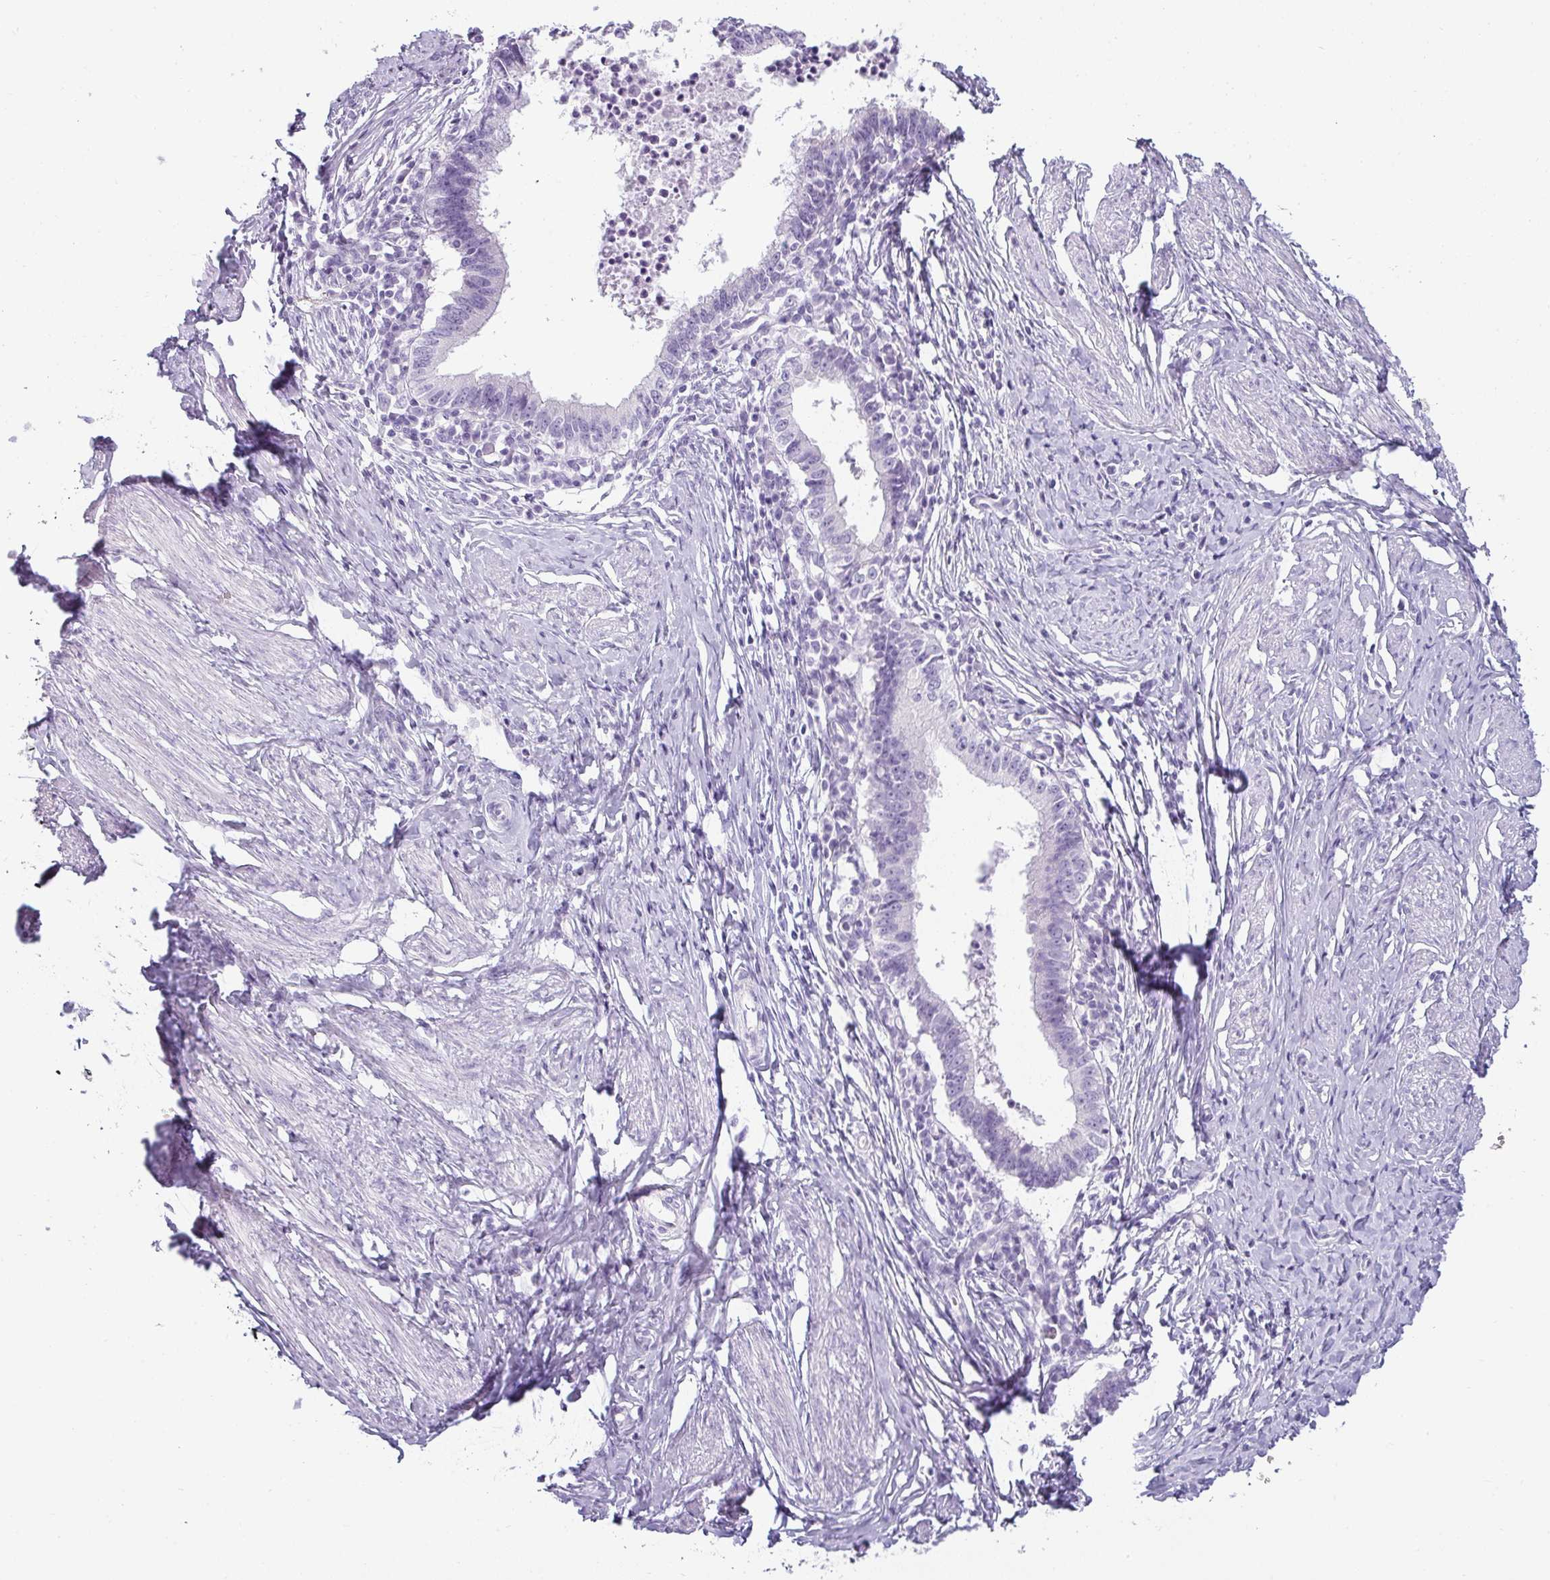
{"staining": {"intensity": "negative", "quantity": "none", "location": "none"}, "tissue": "cervical cancer", "cell_type": "Tumor cells", "image_type": "cancer", "snomed": [{"axis": "morphology", "description": "Adenocarcinoma, NOS"}, {"axis": "topography", "description": "Cervix"}], "caption": "This is an IHC micrograph of human cervical cancer (adenocarcinoma). There is no positivity in tumor cells.", "gene": "VCY1B", "patient": {"sex": "female", "age": 36}}